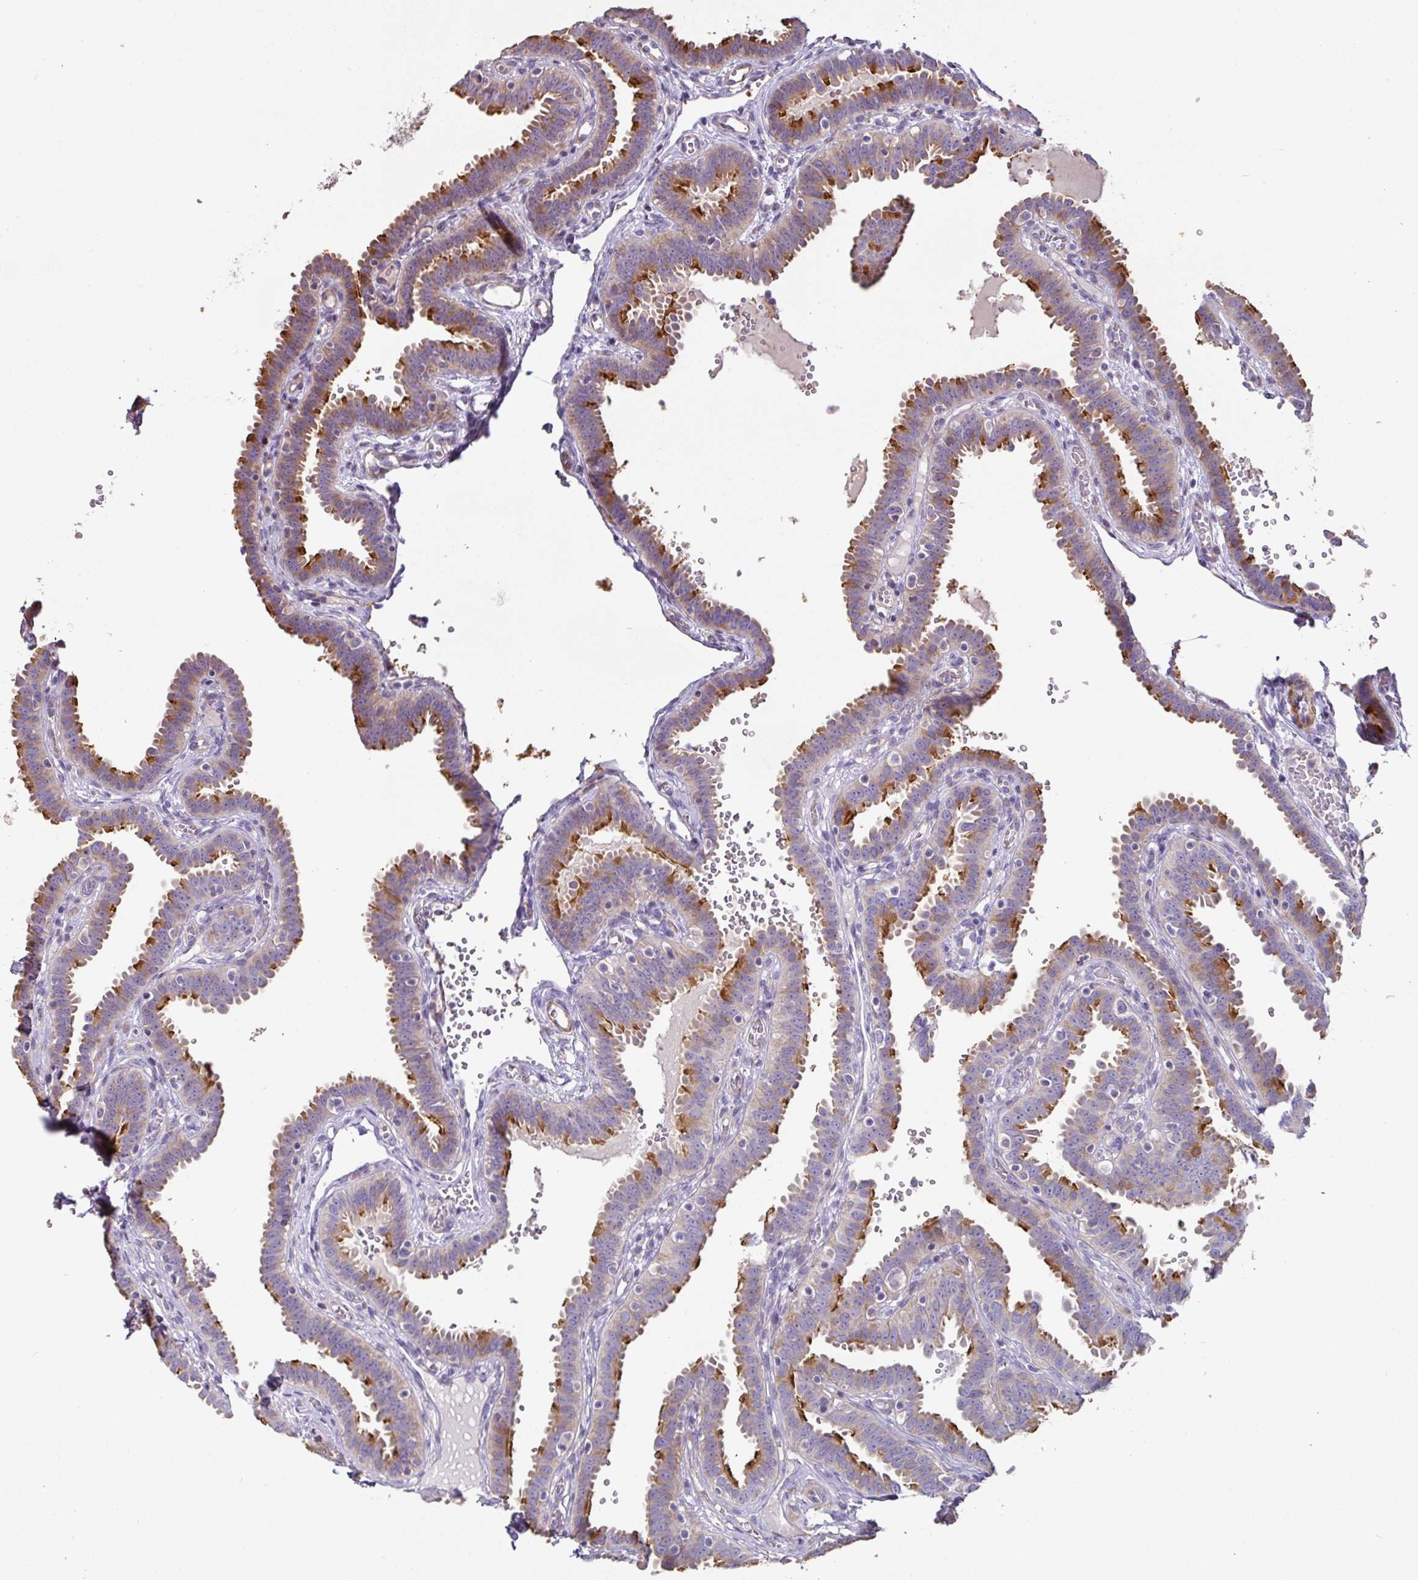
{"staining": {"intensity": "strong", "quantity": "25%-75%", "location": "cytoplasmic/membranous"}, "tissue": "fallopian tube", "cell_type": "Glandular cells", "image_type": "normal", "snomed": [{"axis": "morphology", "description": "Normal tissue, NOS"}, {"axis": "topography", "description": "Fallopian tube"}], "caption": "Brown immunohistochemical staining in benign fallopian tube displays strong cytoplasmic/membranous expression in about 25%-75% of glandular cells. Using DAB (brown) and hematoxylin (blue) stains, captured at high magnification using brightfield microscopy.", "gene": "MRRF", "patient": {"sex": "female", "age": 37}}